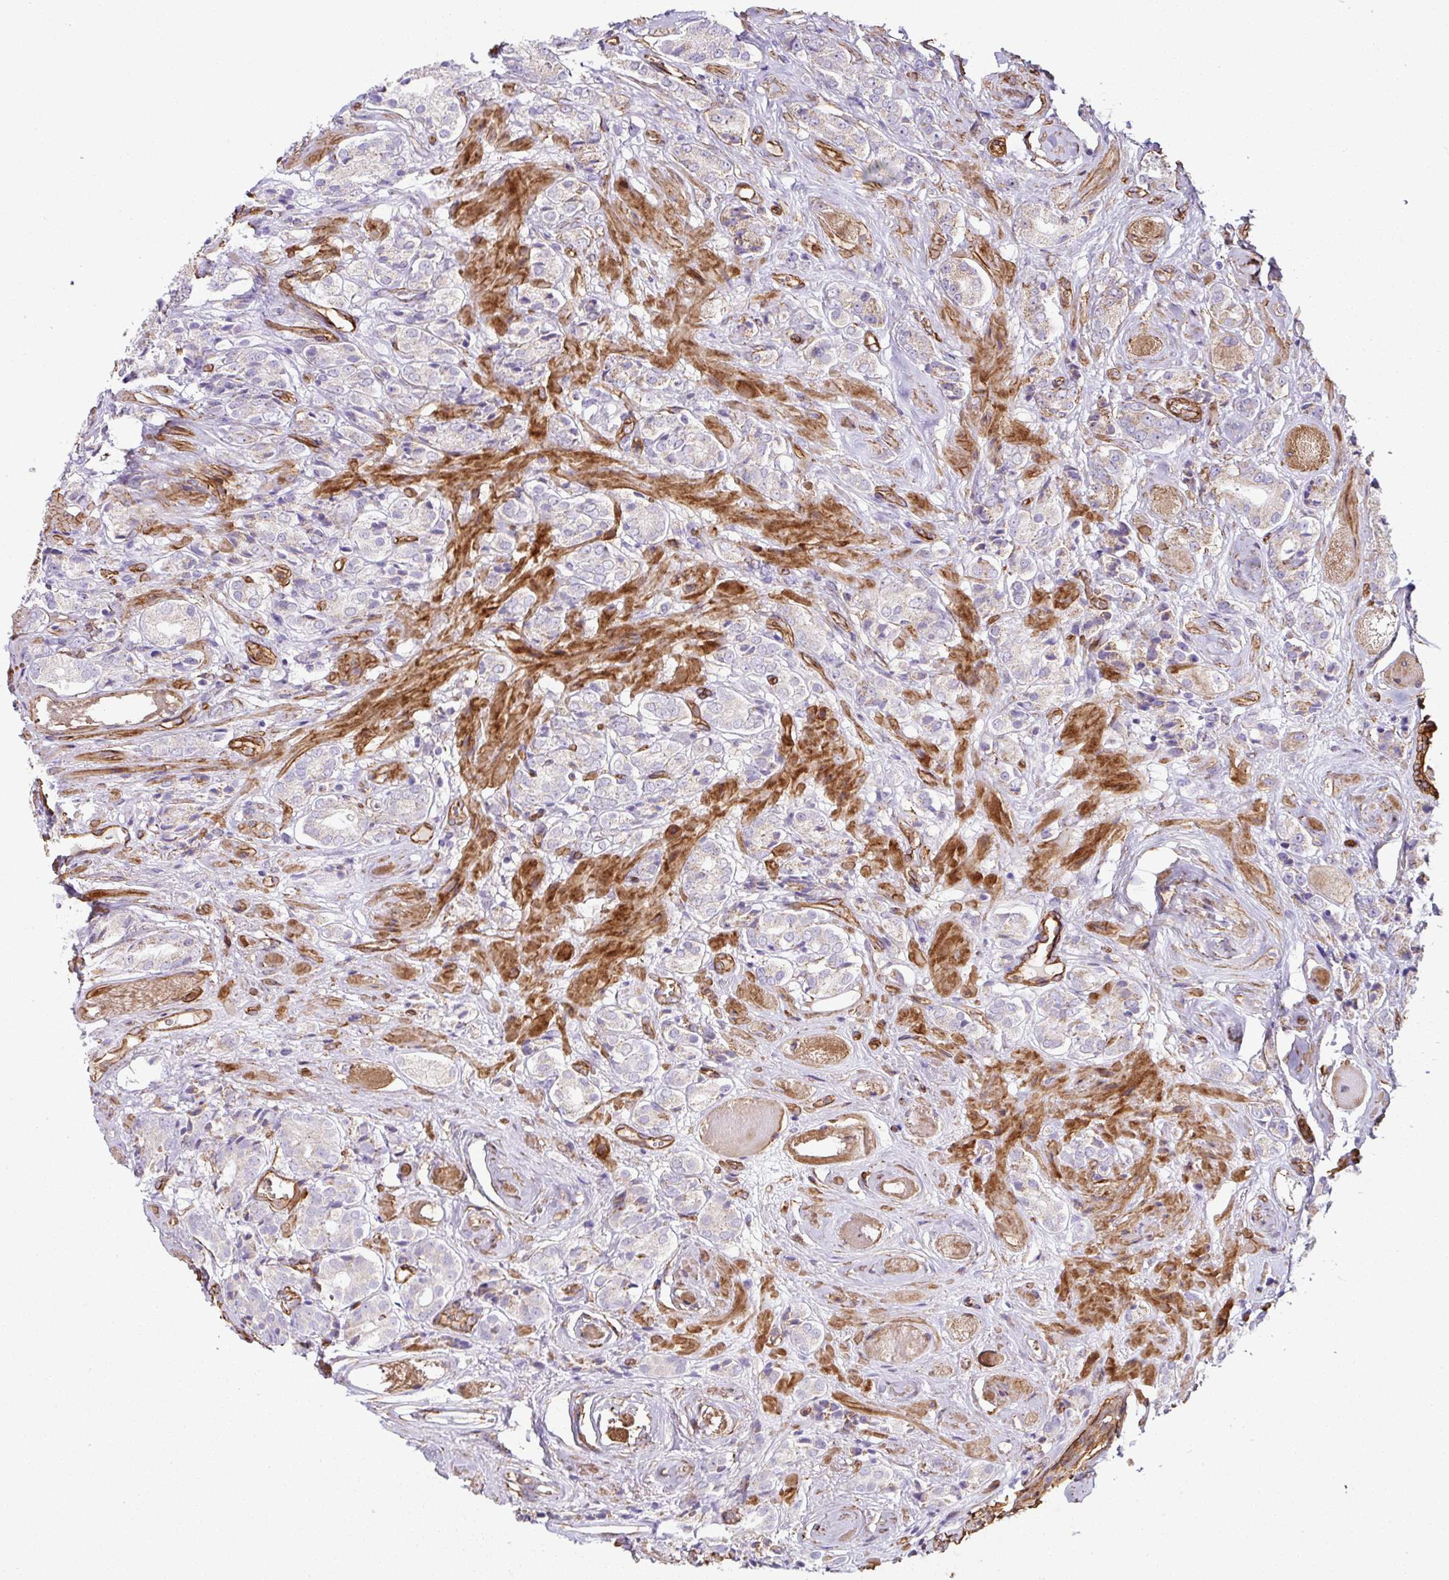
{"staining": {"intensity": "negative", "quantity": "none", "location": "none"}, "tissue": "prostate cancer", "cell_type": "Tumor cells", "image_type": "cancer", "snomed": [{"axis": "morphology", "description": "Adenocarcinoma, High grade"}, {"axis": "topography", "description": "Prostate and seminal vesicle, NOS"}], "caption": "Prostate cancer was stained to show a protein in brown. There is no significant expression in tumor cells.", "gene": "ANKUB1", "patient": {"sex": "male", "age": 64}}